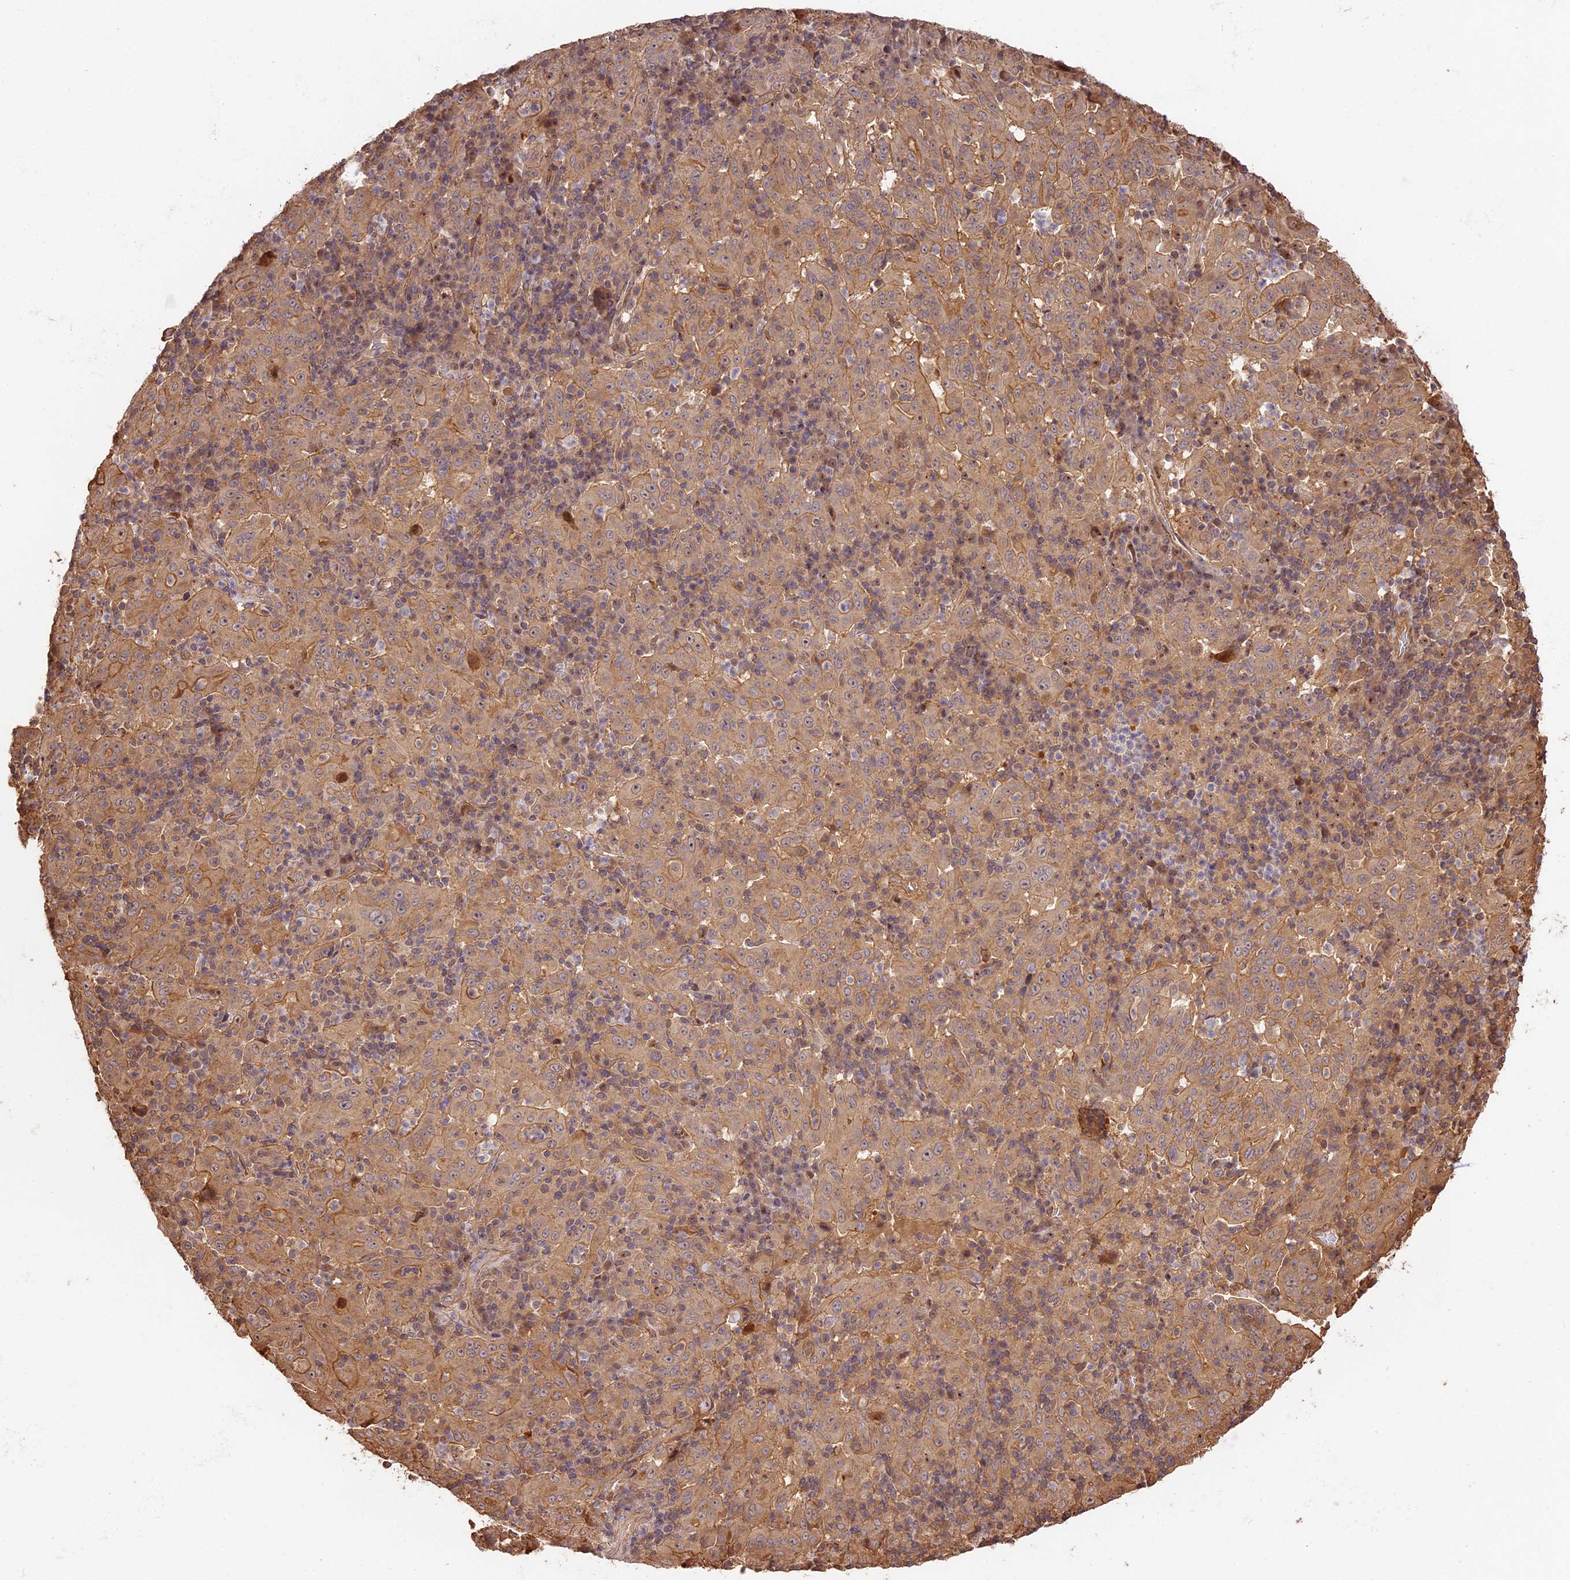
{"staining": {"intensity": "weak", "quantity": "25%-75%", "location": "cytoplasmic/membranous"}, "tissue": "pancreatic cancer", "cell_type": "Tumor cells", "image_type": "cancer", "snomed": [{"axis": "morphology", "description": "Adenocarcinoma, NOS"}, {"axis": "topography", "description": "Pancreas"}], "caption": "High-magnification brightfield microscopy of pancreatic cancer stained with DAB (brown) and counterstained with hematoxylin (blue). tumor cells exhibit weak cytoplasmic/membranous staining is identified in about25%-75% of cells.", "gene": "PPP1R37", "patient": {"sex": "male", "age": 63}}